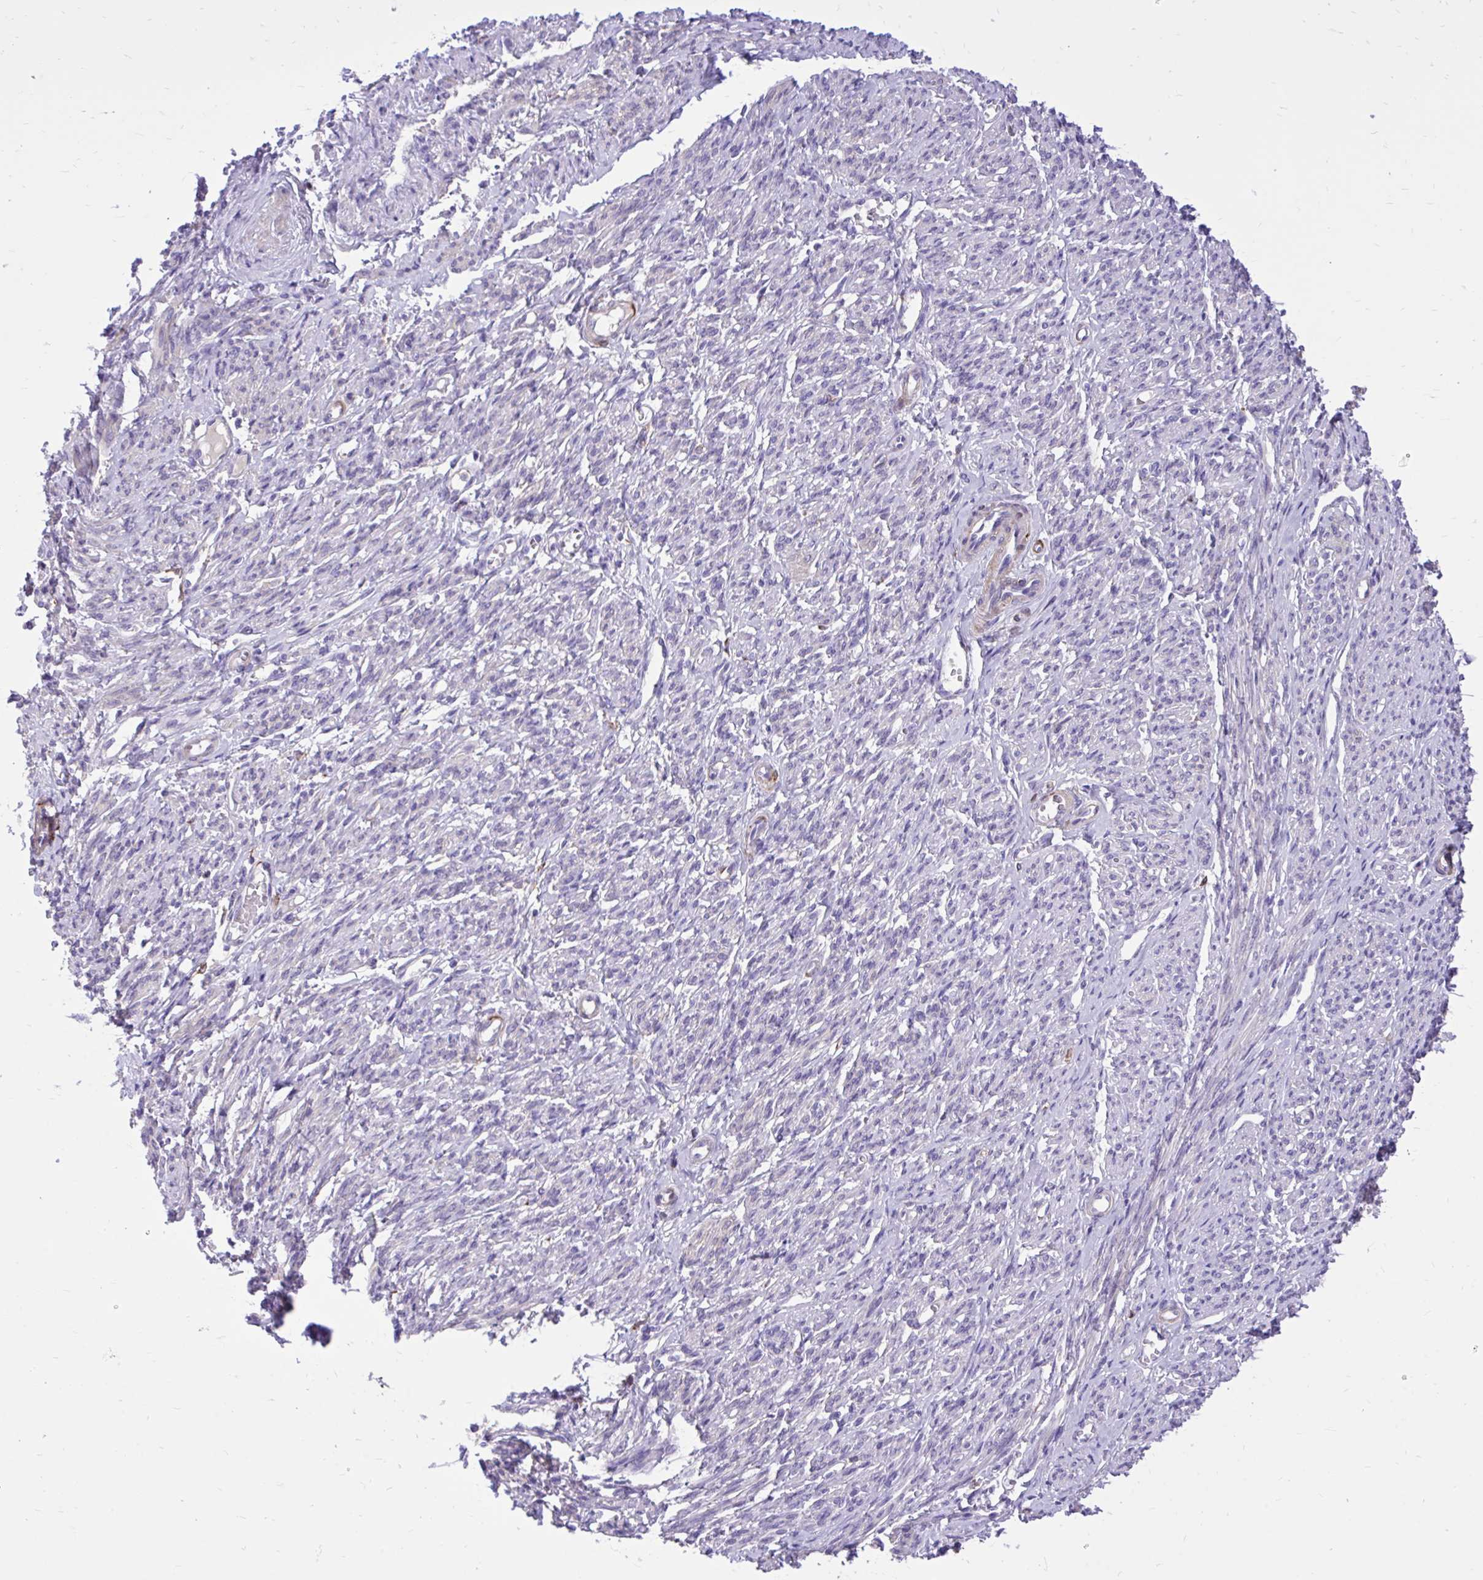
{"staining": {"intensity": "weak", "quantity": "25%-75%", "location": "cytoplasmic/membranous"}, "tissue": "smooth muscle", "cell_type": "Smooth muscle cells", "image_type": "normal", "snomed": [{"axis": "morphology", "description": "Normal tissue, NOS"}, {"axis": "topography", "description": "Smooth muscle"}], "caption": "Protein staining demonstrates weak cytoplasmic/membranous positivity in approximately 25%-75% of smooth muscle cells in normal smooth muscle. (Brightfield microscopy of DAB IHC at high magnification).", "gene": "TLR7", "patient": {"sex": "female", "age": 65}}